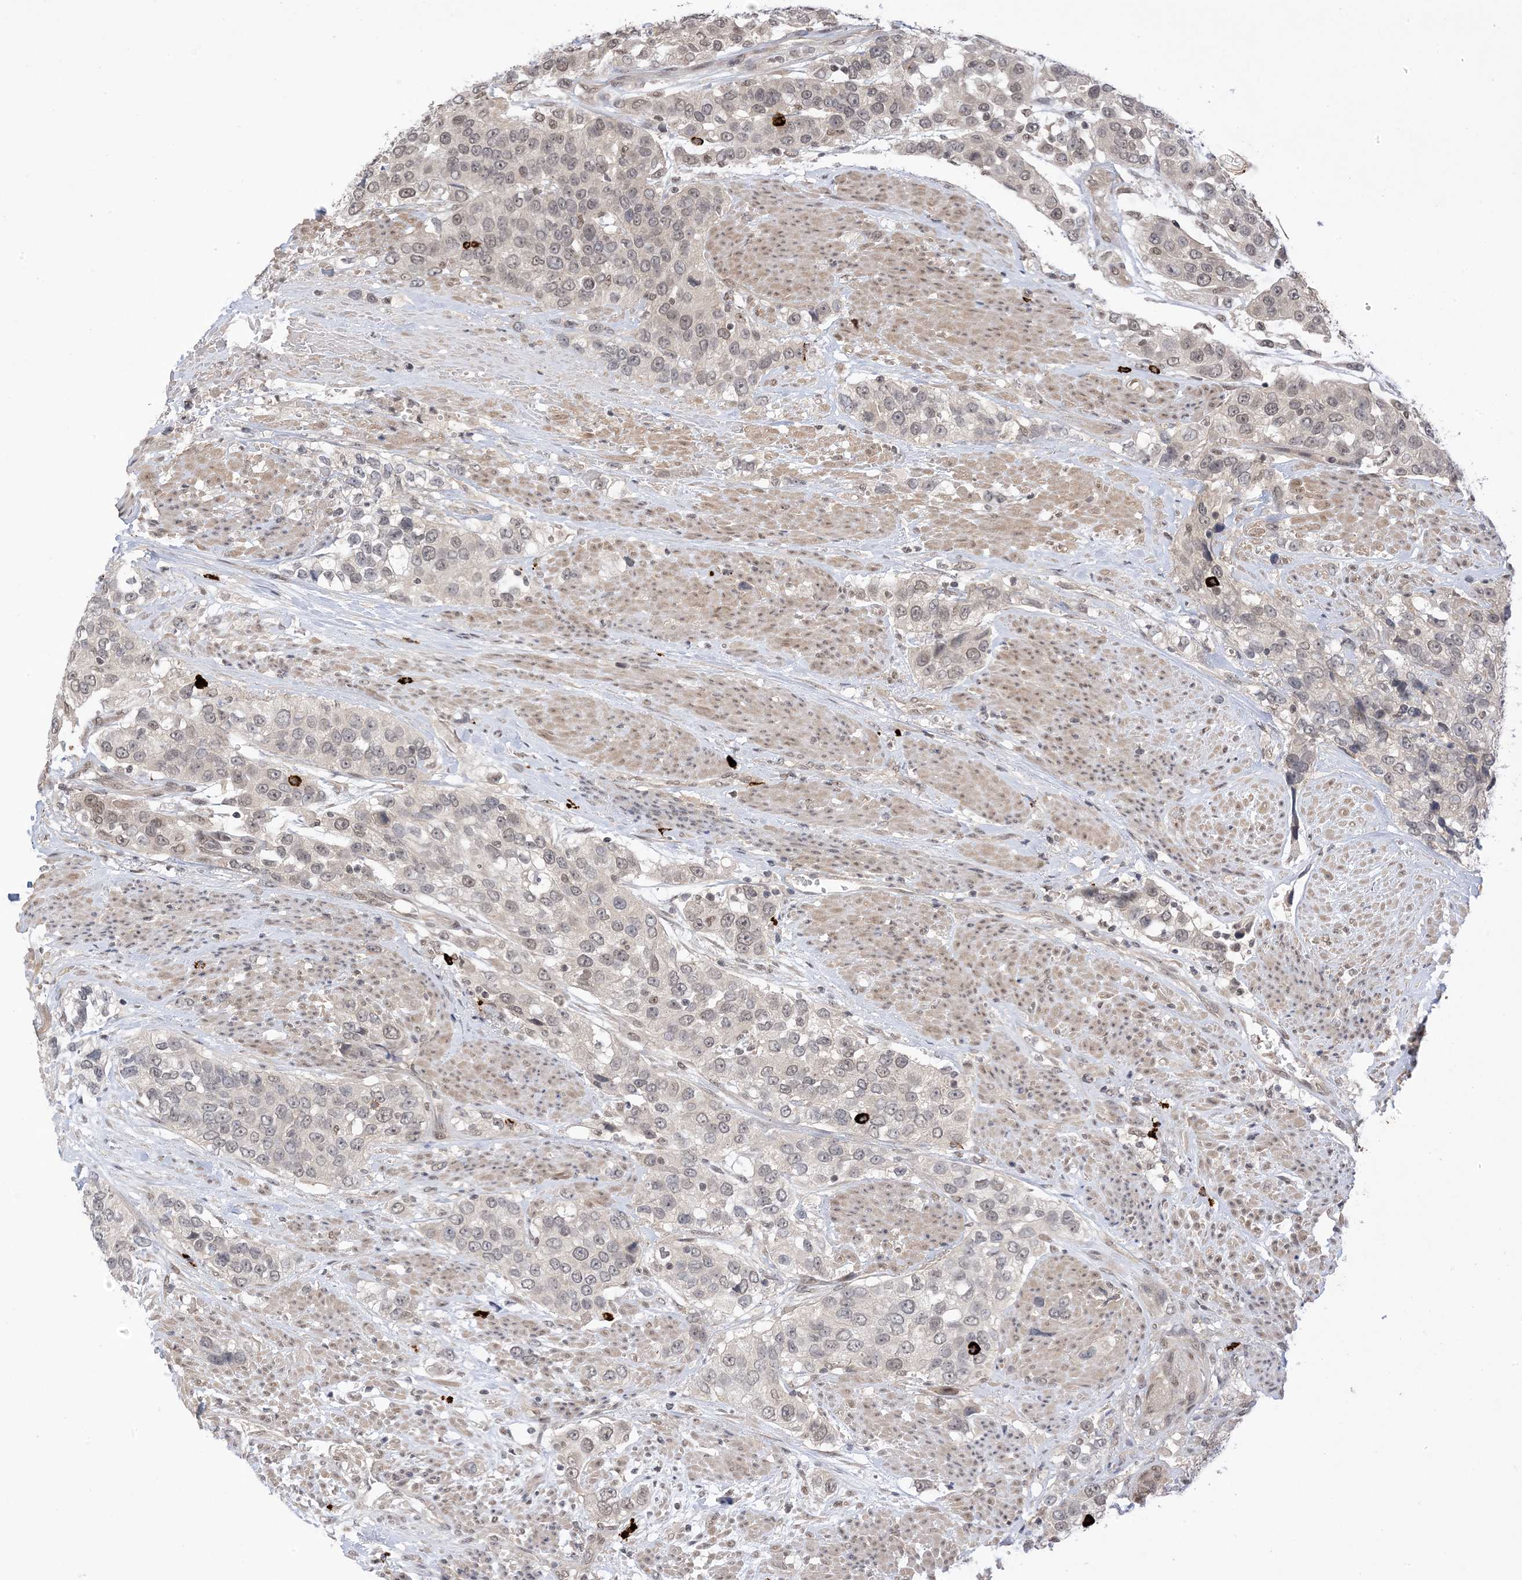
{"staining": {"intensity": "weak", "quantity": "<25%", "location": "nuclear"}, "tissue": "urothelial cancer", "cell_type": "Tumor cells", "image_type": "cancer", "snomed": [{"axis": "morphology", "description": "Urothelial carcinoma, High grade"}, {"axis": "topography", "description": "Urinary bladder"}], "caption": "Urothelial carcinoma (high-grade) was stained to show a protein in brown. There is no significant staining in tumor cells. (Brightfield microscopy of DAB (3,3'-diaminobenzidine) immunohistochemistry at high magnification).", "gene": "RANBP9", "patient": {"sex": "female", "age": 80}}